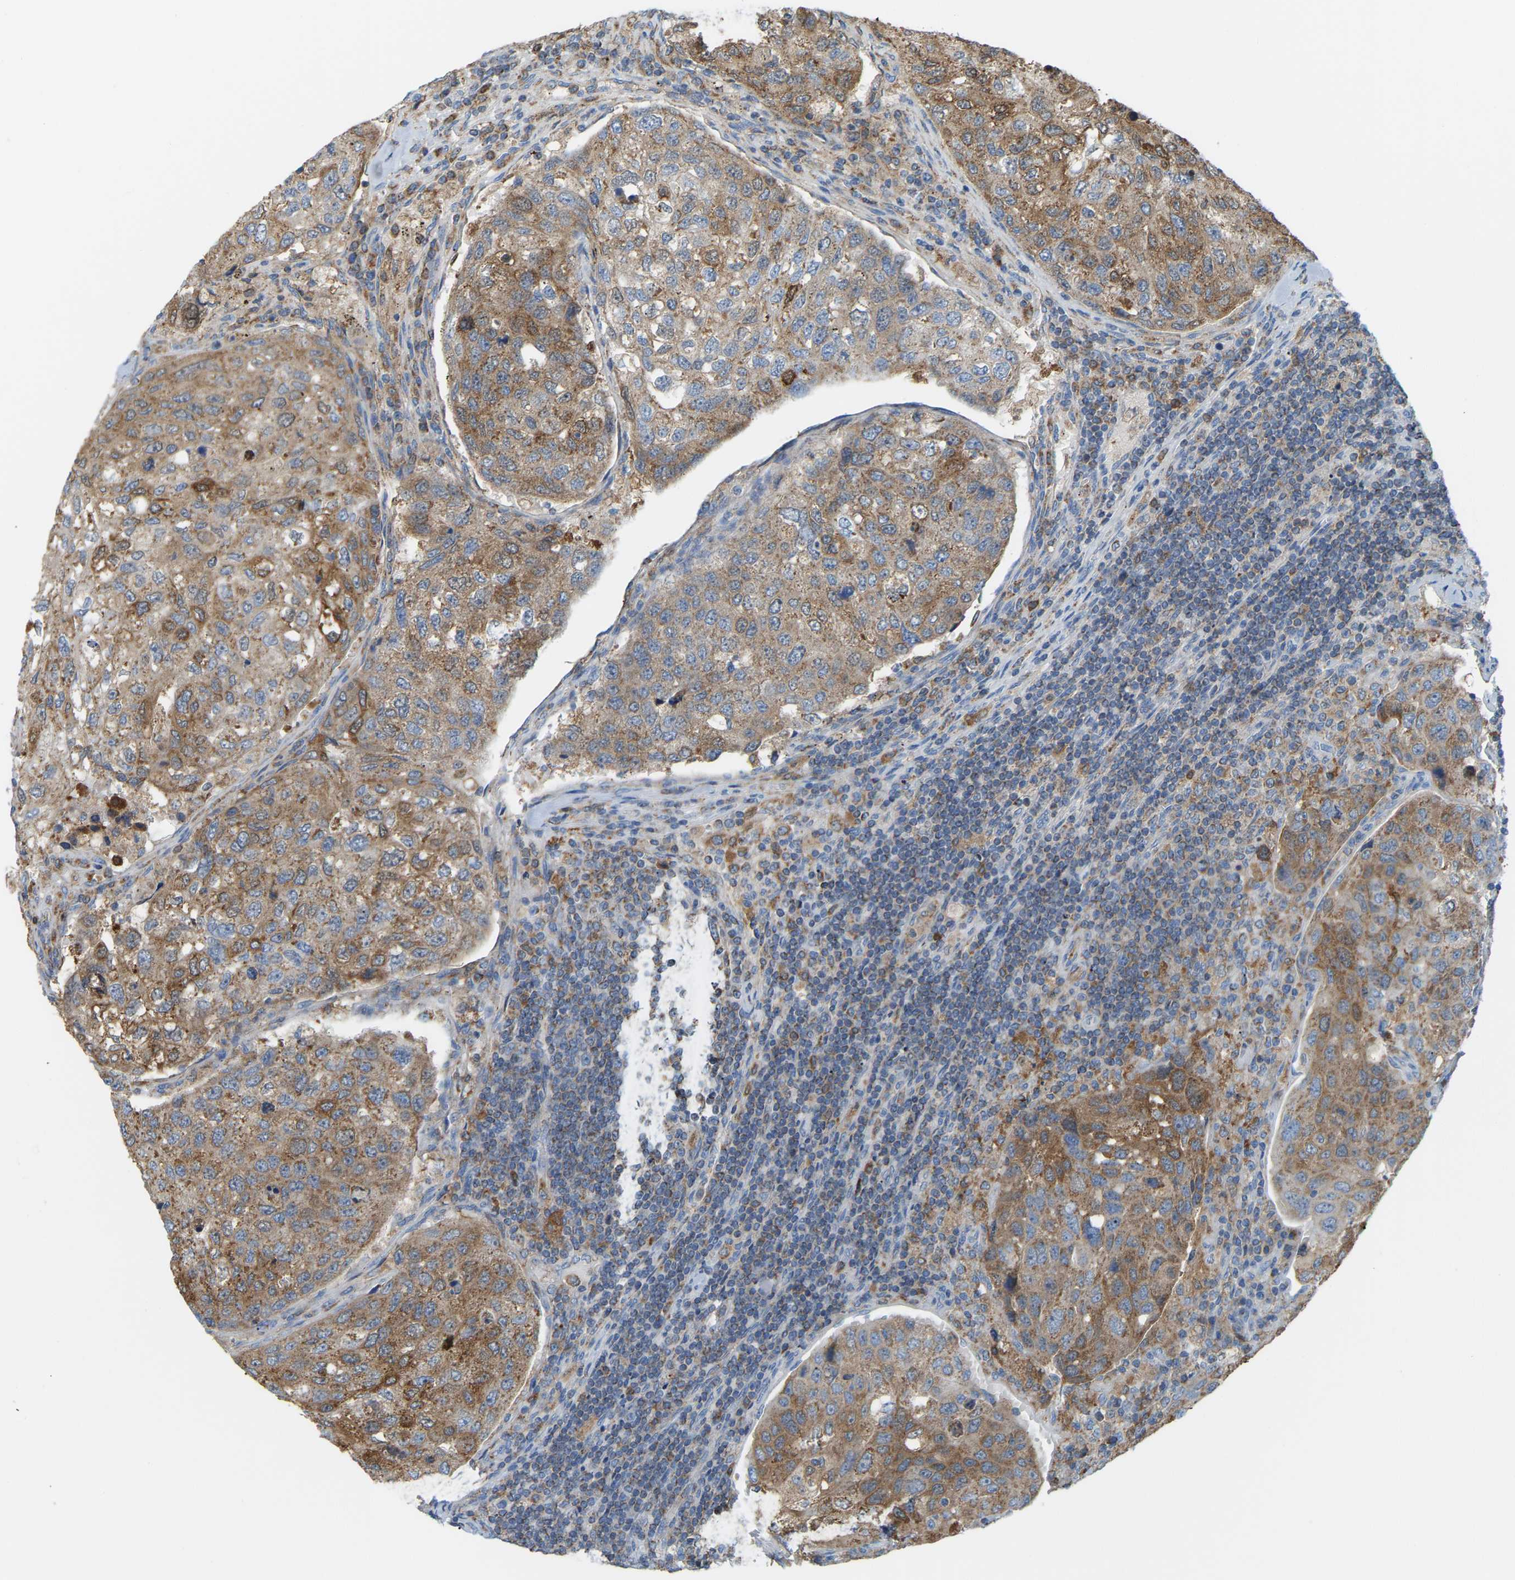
{"staining": {"intensity": "moderate", "quantity": ">75%", "location": "cytoplasmic/membranous"}, "tissue": "urothelial cancer", "cell_type": "Tumor cells", "image_type": "cancer", "snomed": [{"axis": "morphology", "description": "Urothelial carcinoma, High grade"}, {"axis": "topography", "description": "Lymph node"}, {"axis": "topography", "description": "Urinary bladder"}], "caption": "Immunohistochemical staining of urothelial cancer demonstrates medium levels of moderate cytoplasmic/membranous expression in about >75% of tumor cells. Immunohistochemistry stains the protein in brown and the nuclei are stained blue.", "gene": "CROT", "patient": {"sex": "male", "age": 51}}